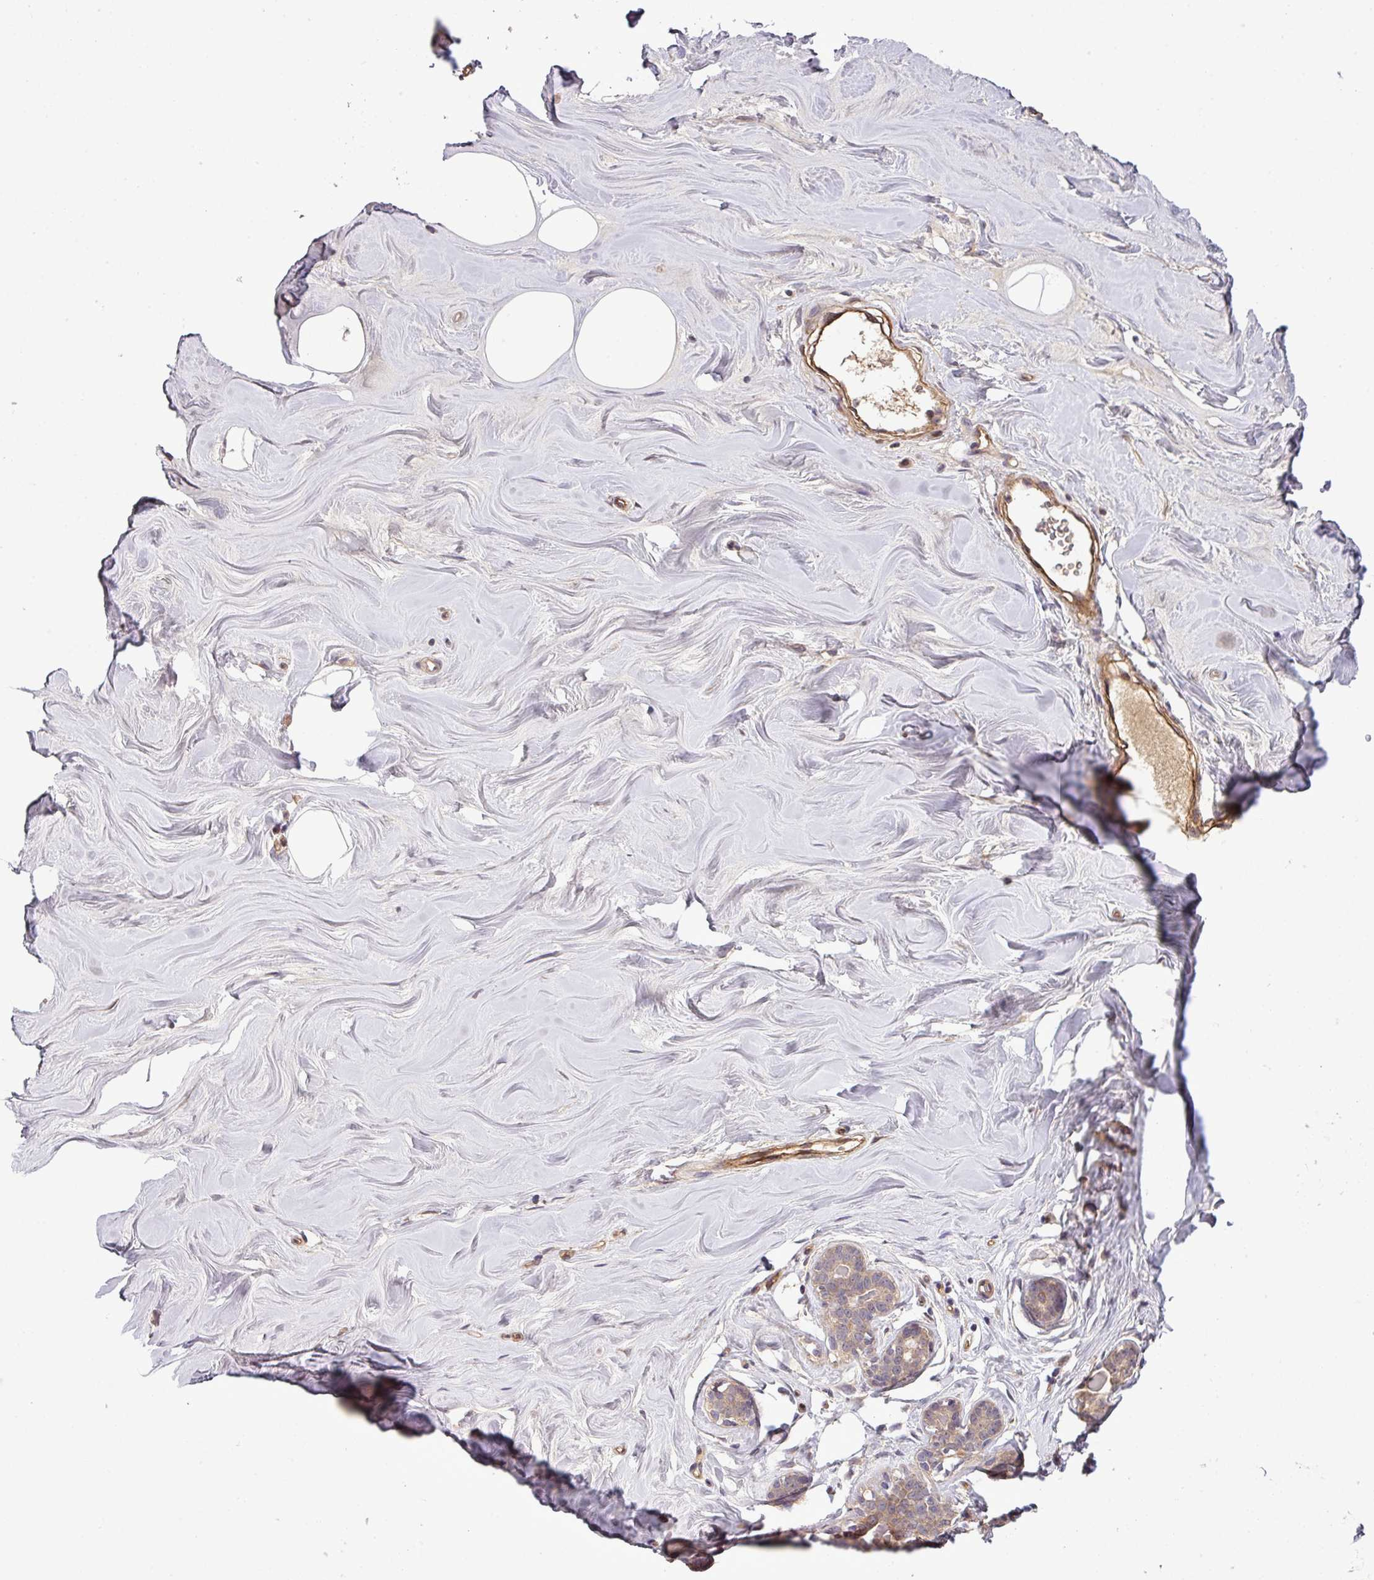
{"staining": {"intensity": "negative", "quantity": "none", "location": "none"}, "tissue": "breast", "cell_type": "Adipocytes", "image_type": "normal", "snomed": [{"axis": "morphology", "description": "Normal tissue, NOS"}, {"axis": "topography", "description": "Breast"}], "caption": "IHC image of benign breast: human breast stained with DAB (3,3'-diaminobenzidine) shows no significant protein positivity in adipocytes.", "gene": "XIAP", "patient": {"sex": "female", "age": 25}}